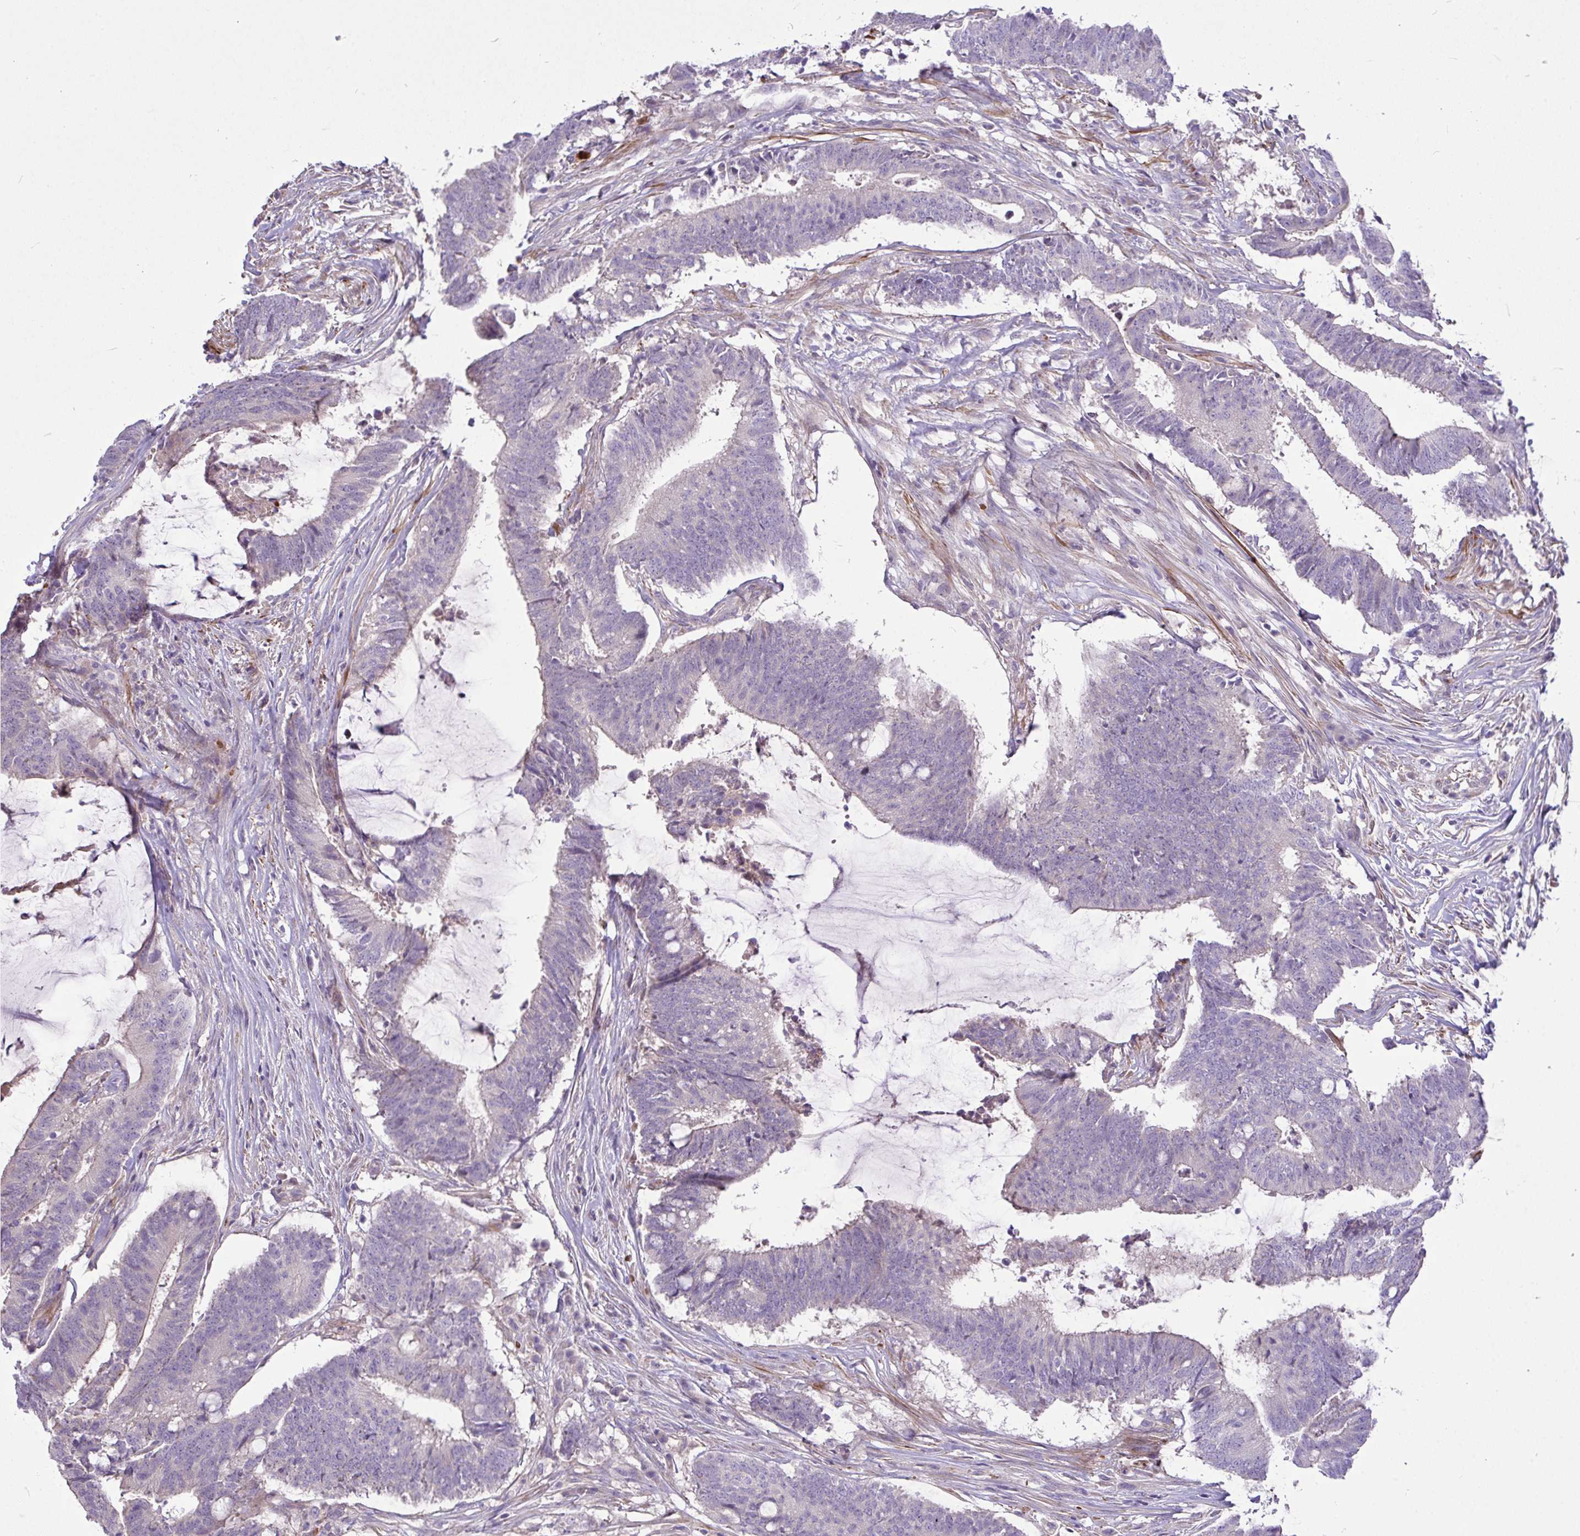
{"staining": {"intensity": "negative", "quantity": "none", "location": "none"}, "tissue": "colorectal cancer", "cell_type": "Tumor cells", "image_type": "cancer", "snomed": [{"axis": "morphology", "description": "Adenocarcinoma, NOS"}, {"axis": "topography", "description": "Colon"}], "caption": "A high-resolution micrograph shows IHC staining of colorectal adenocarcinoma, which reveals no significant staining in tumor cells. The staining was performed using DAB to visualize the protein expression in brown, while the nuclei were stained in blue with hematoxylin (Magnification: 20x).", "gene": "MOCS1", "patient": {"sex": "female", "age": 43}}